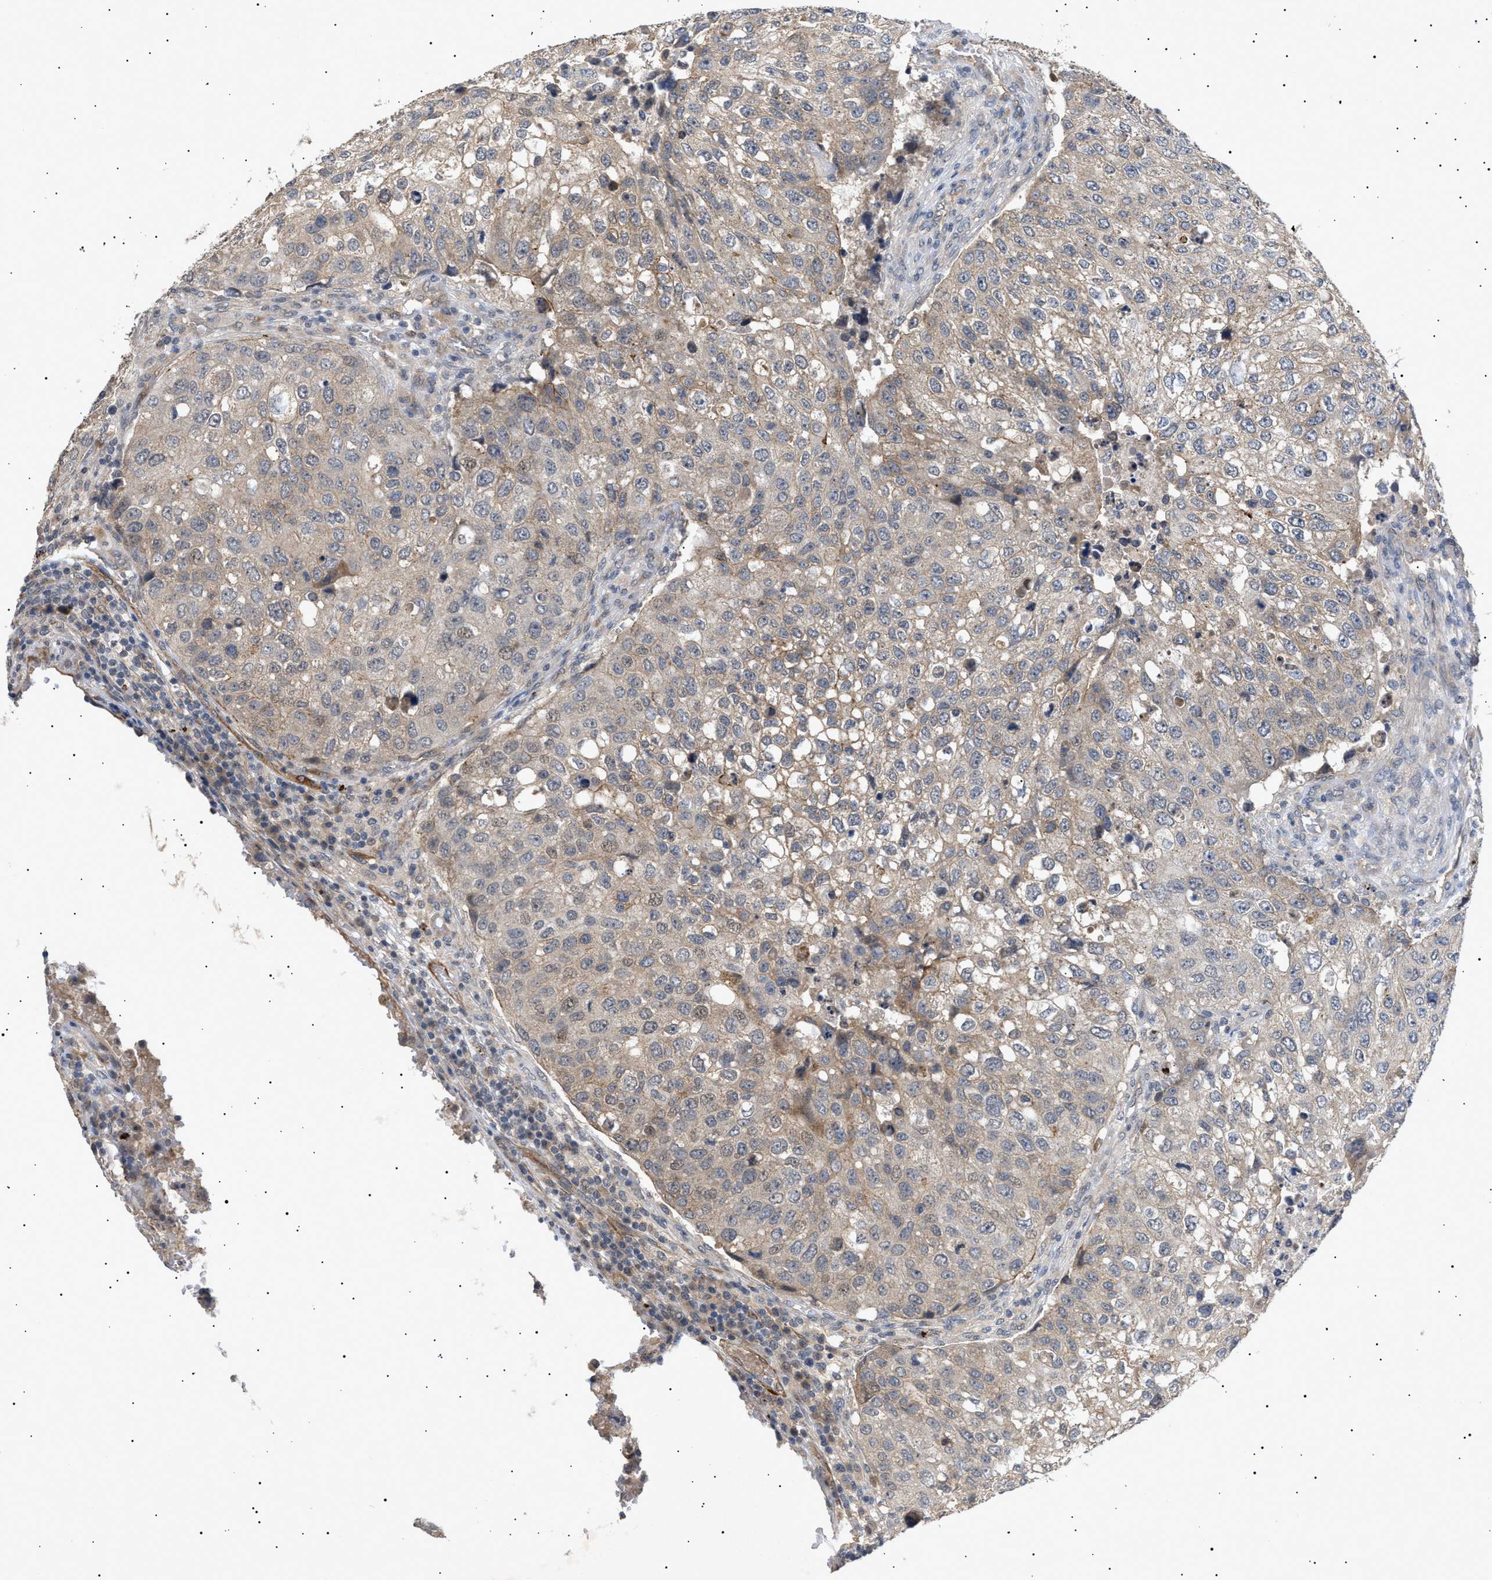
{"staining": {"intensity": "weak", "quantity": ">75%", "location": "cytoplasmic/membranous"}, "tissue": "urothelial cancer", "cell_type": "Tumor cells", "image_type": "cancer", "snomed": [{"axis": "morphology", "description": "Urothelial carcinoma, High grade"}, {"axis": "topography", "description": "Lymph node"}, {"axis": "topography", "description": "Urinary bladder"}], "caption": "A micrograph showing weak cytoplasmic/membranous expression in approximately >75% of tumor cells in urothelial cancer, as visualized by brown immunohistochemical staining.", "gene": "SIRT5", "patient": {"sex": "male", "age": 51}}